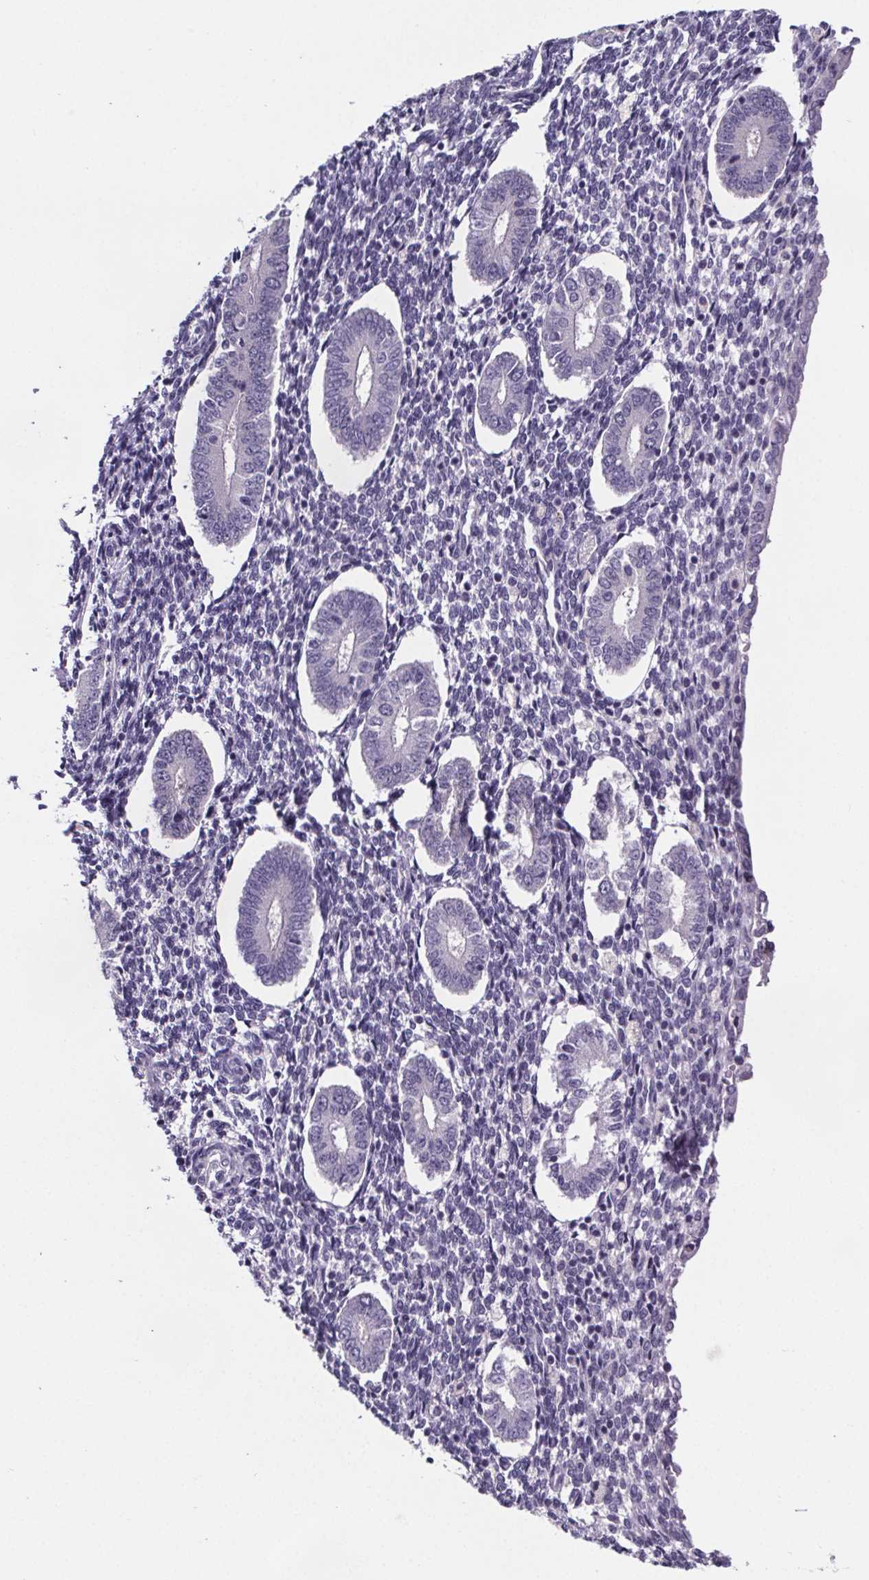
{"staining": {"intensity": "negative", "quantity": "none", "location": "none"}, "tissue": "endometrium", "cell_type": "Cells in endometrial stroma", "image_type": "normal", "snomed": [{"axis": "morphology", "description": "Normal tissue, NOS"}, {"axis": "topography", "description": "Endometrium"}], "caption": "A high-resolution photomicrograph shows IHC staining of normal endometrium, which reveals no significant staining in cells in endometrial stroma.", "gene": "CUBN", "patient": {"sex": "female", "age": 40}}